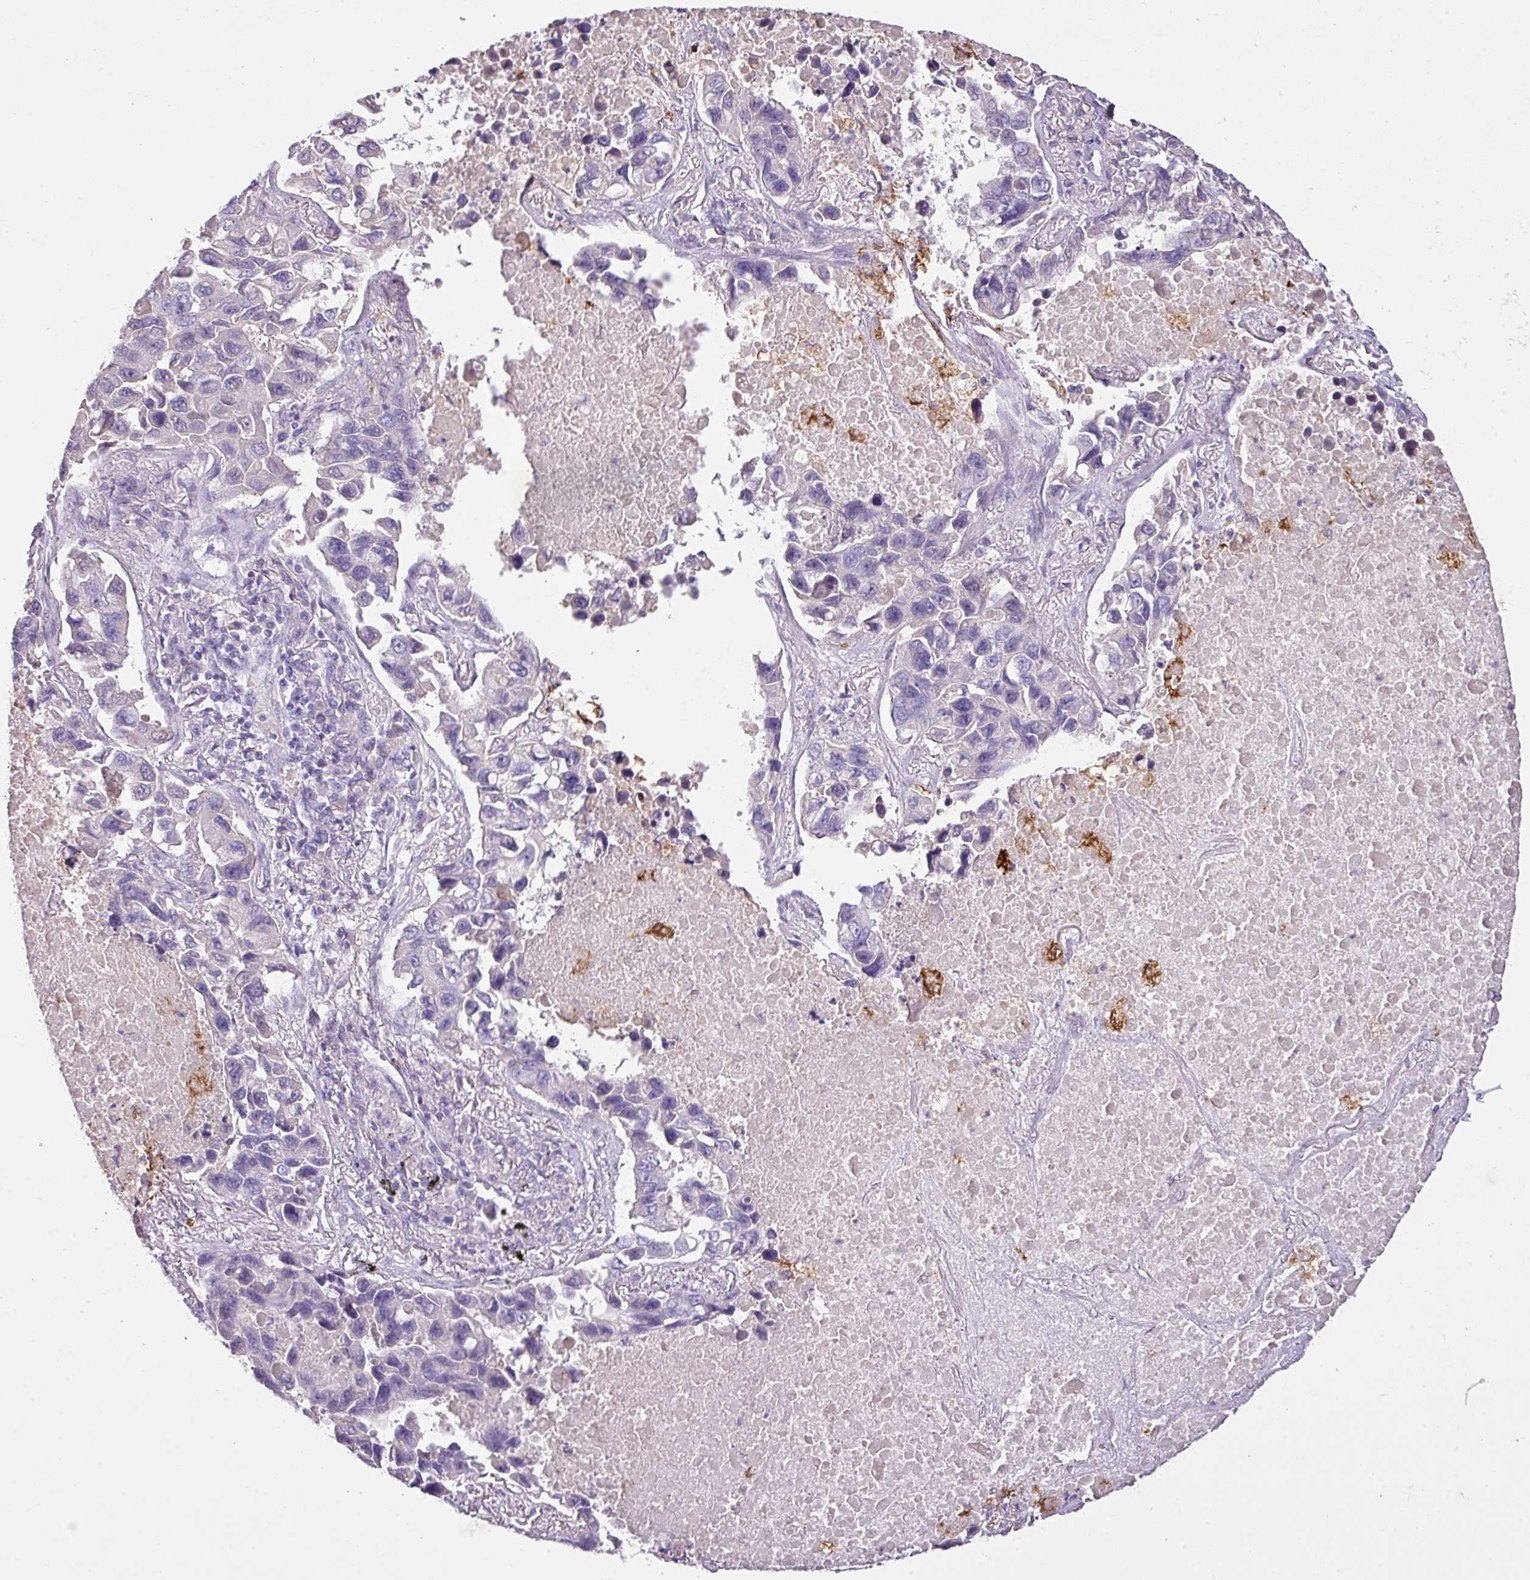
{"staining": {"intensity": "negative", "quantity": "none", "location": "none"}, "tissue": "lung cancer", "cell_type": "Tumor cells", "image_type": "cancer", "snomed": [{"axis": "morphology", "description": "Adenocarcinoma, NOS"}, {"axis": "topography", "description": "Lung"}], "caption": "IHC photomicrograph of lung cancer stained for a protein (brown), which shows no positivity in tumor cells. (DAB immunohistochemistry visualized using brightfield microscopy, high magnification).", "gene": "OR6C6", "patient": {"sex": "male", "age": 64}}